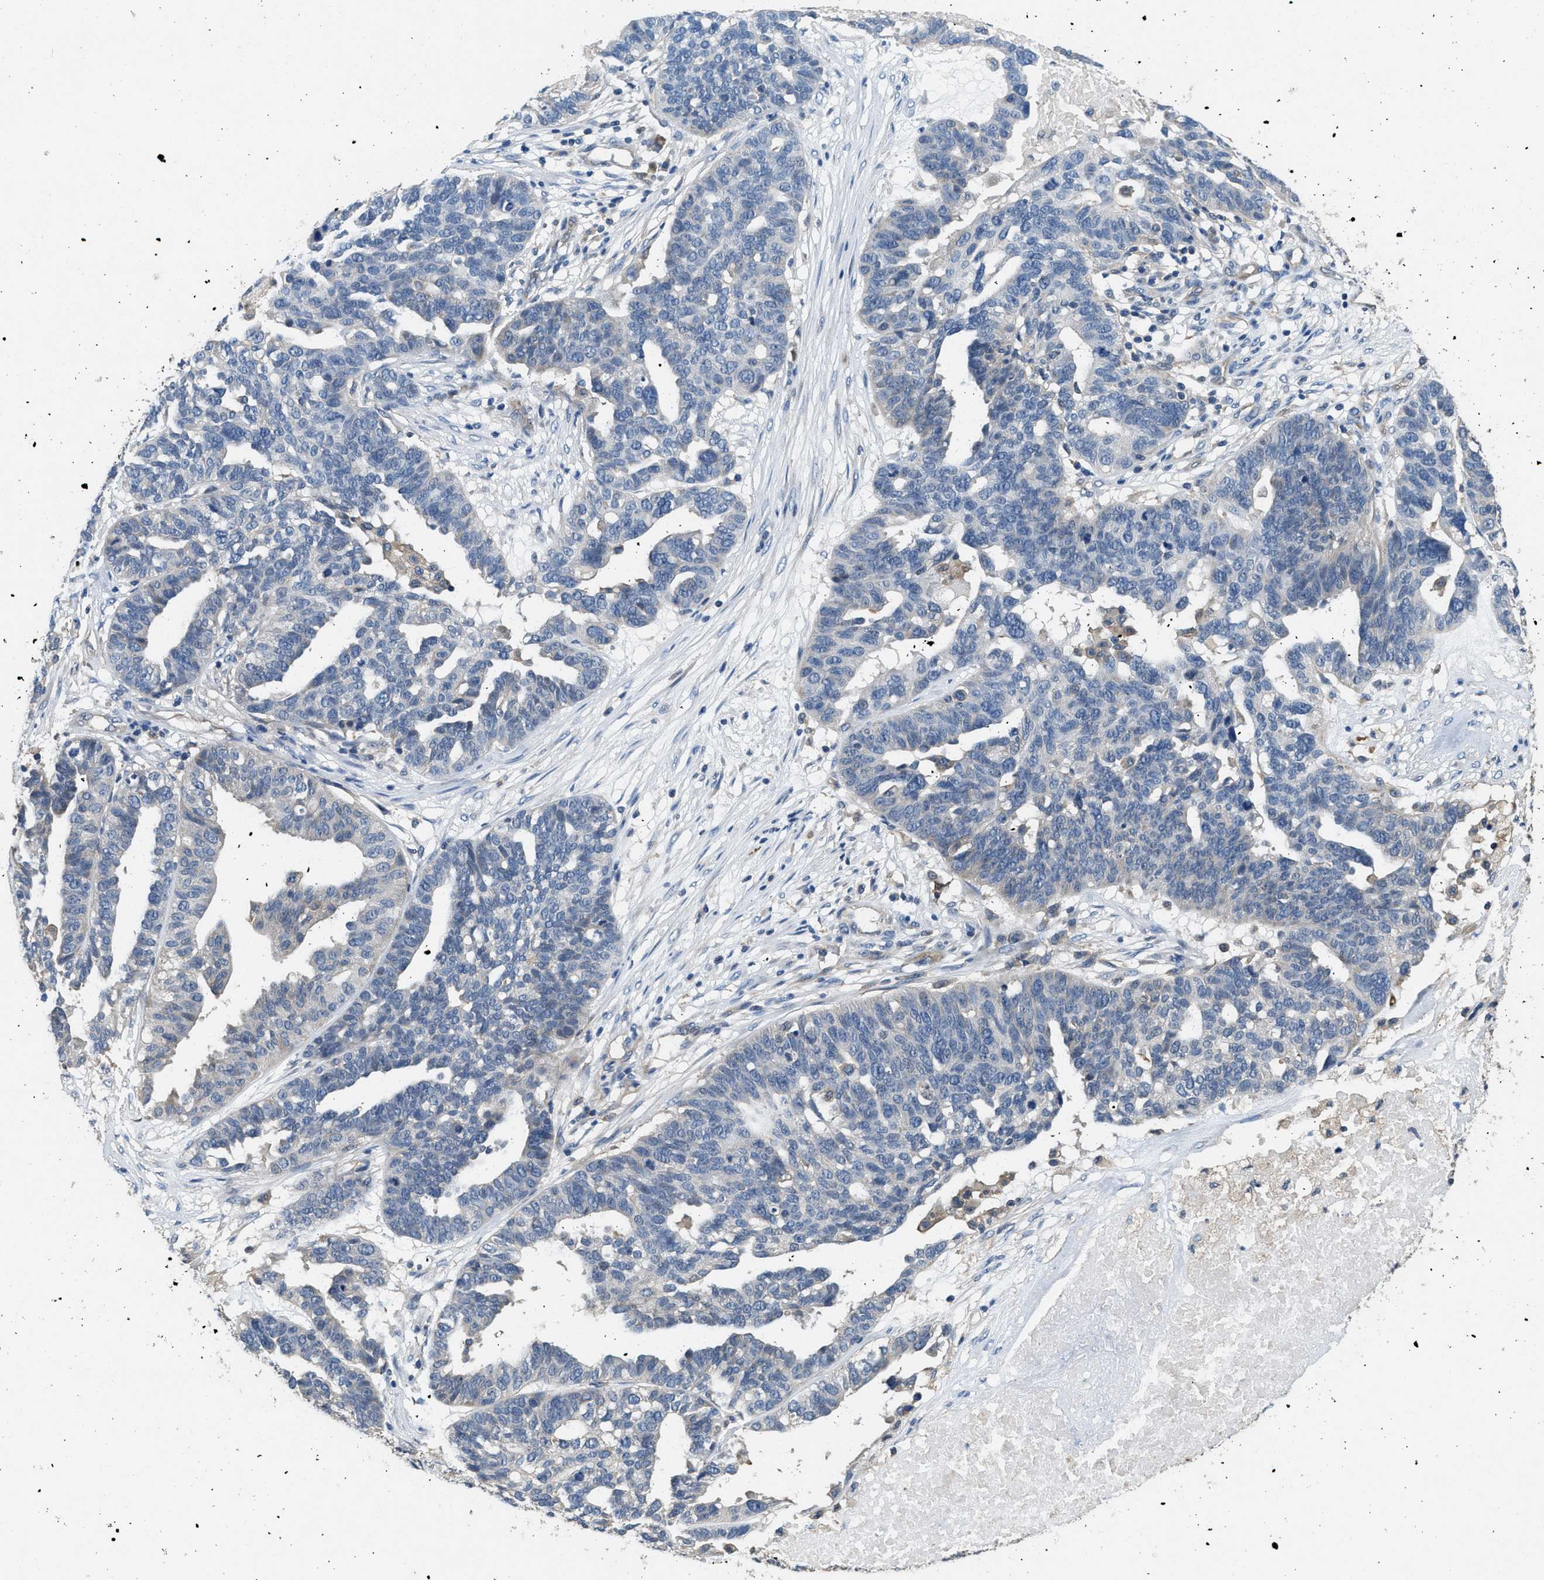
{"staining": {"intensity": "negative", "quantity": "none", "location": "none"}, "tissue": "ovarian cancer", "cell_type": "Tumor cells", "image_type": "cancer", "snomed": [{"axis": "morphology", "description": "Cystadenocarcinoma, serous, NOS"}, {"axis": "topography", "description": "Ovary"}], "caption": "Image shows no significant protein staining in tumor cells of ovarian cancer.", "gene": "DGKE", "patient": {"sex": "female", "age": 59}}